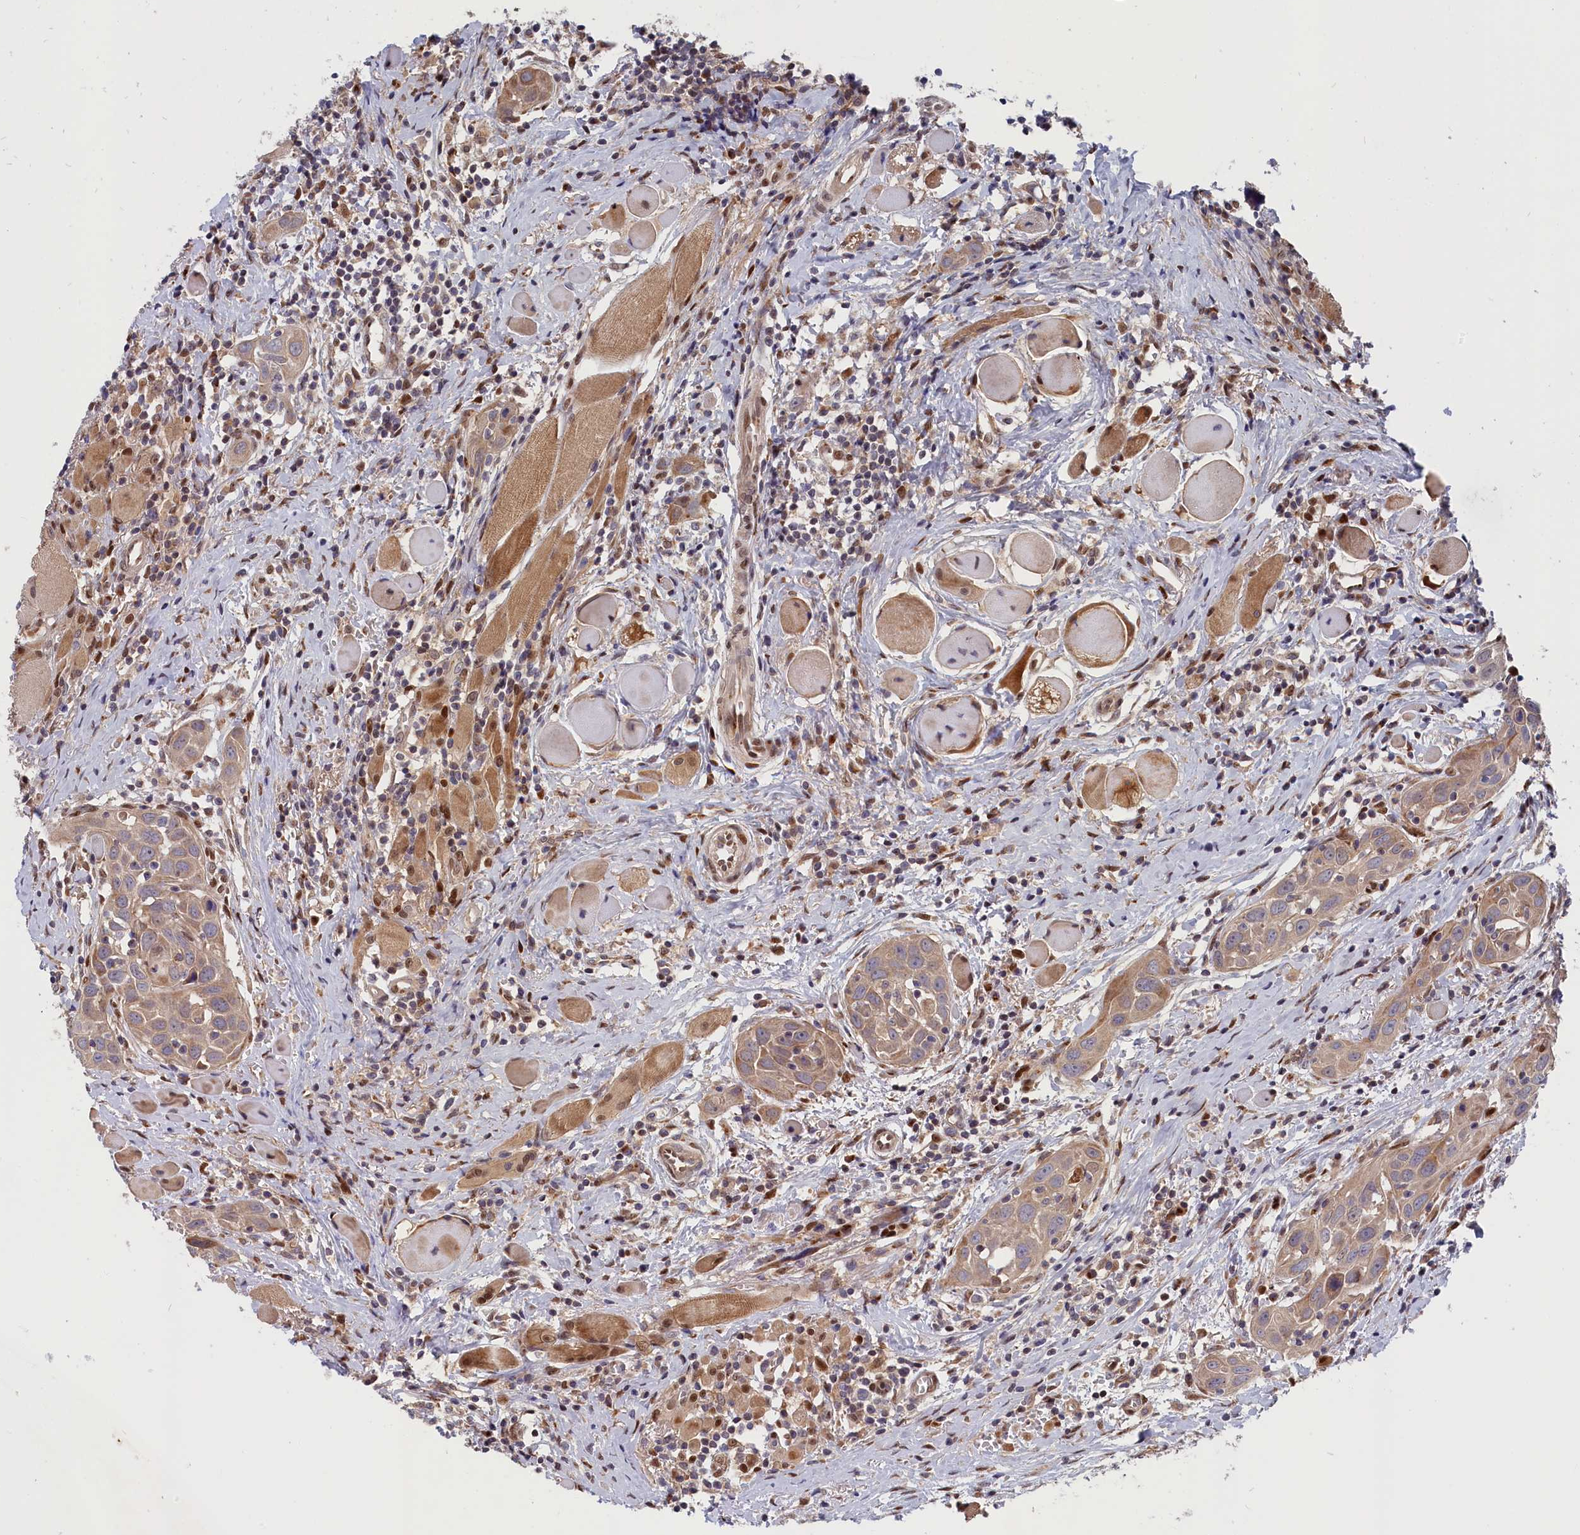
{"staining": {"intensity": "weak", "quantity": ">75%", "location": "cytoplasmic/membranous"}, "tissue": "head and neck cancer", "cell_type": "Tumor cells", "image_type": "cancer", "snomed": [{"axis": "morphology", "description": "Squamous cell carcinoma, NOS"}, {"axis": "topography", "description": "Oral tissue"}, {"axis": "topography", "description": "Head-Neck"}], "caption": "A brown stain highlights weak cytoplasmic/membranous staining of a protein in squamous cell carcinoma (head and neck) tumor cells. The staining is performed using DAB (3,3'-diaminobenzidine) brown chromogen to label protein expression. The nuclei are counter-stained blue using hematoxylin.", "gene": "CHST12", "patient": {"sex": "female", "age": 50}}